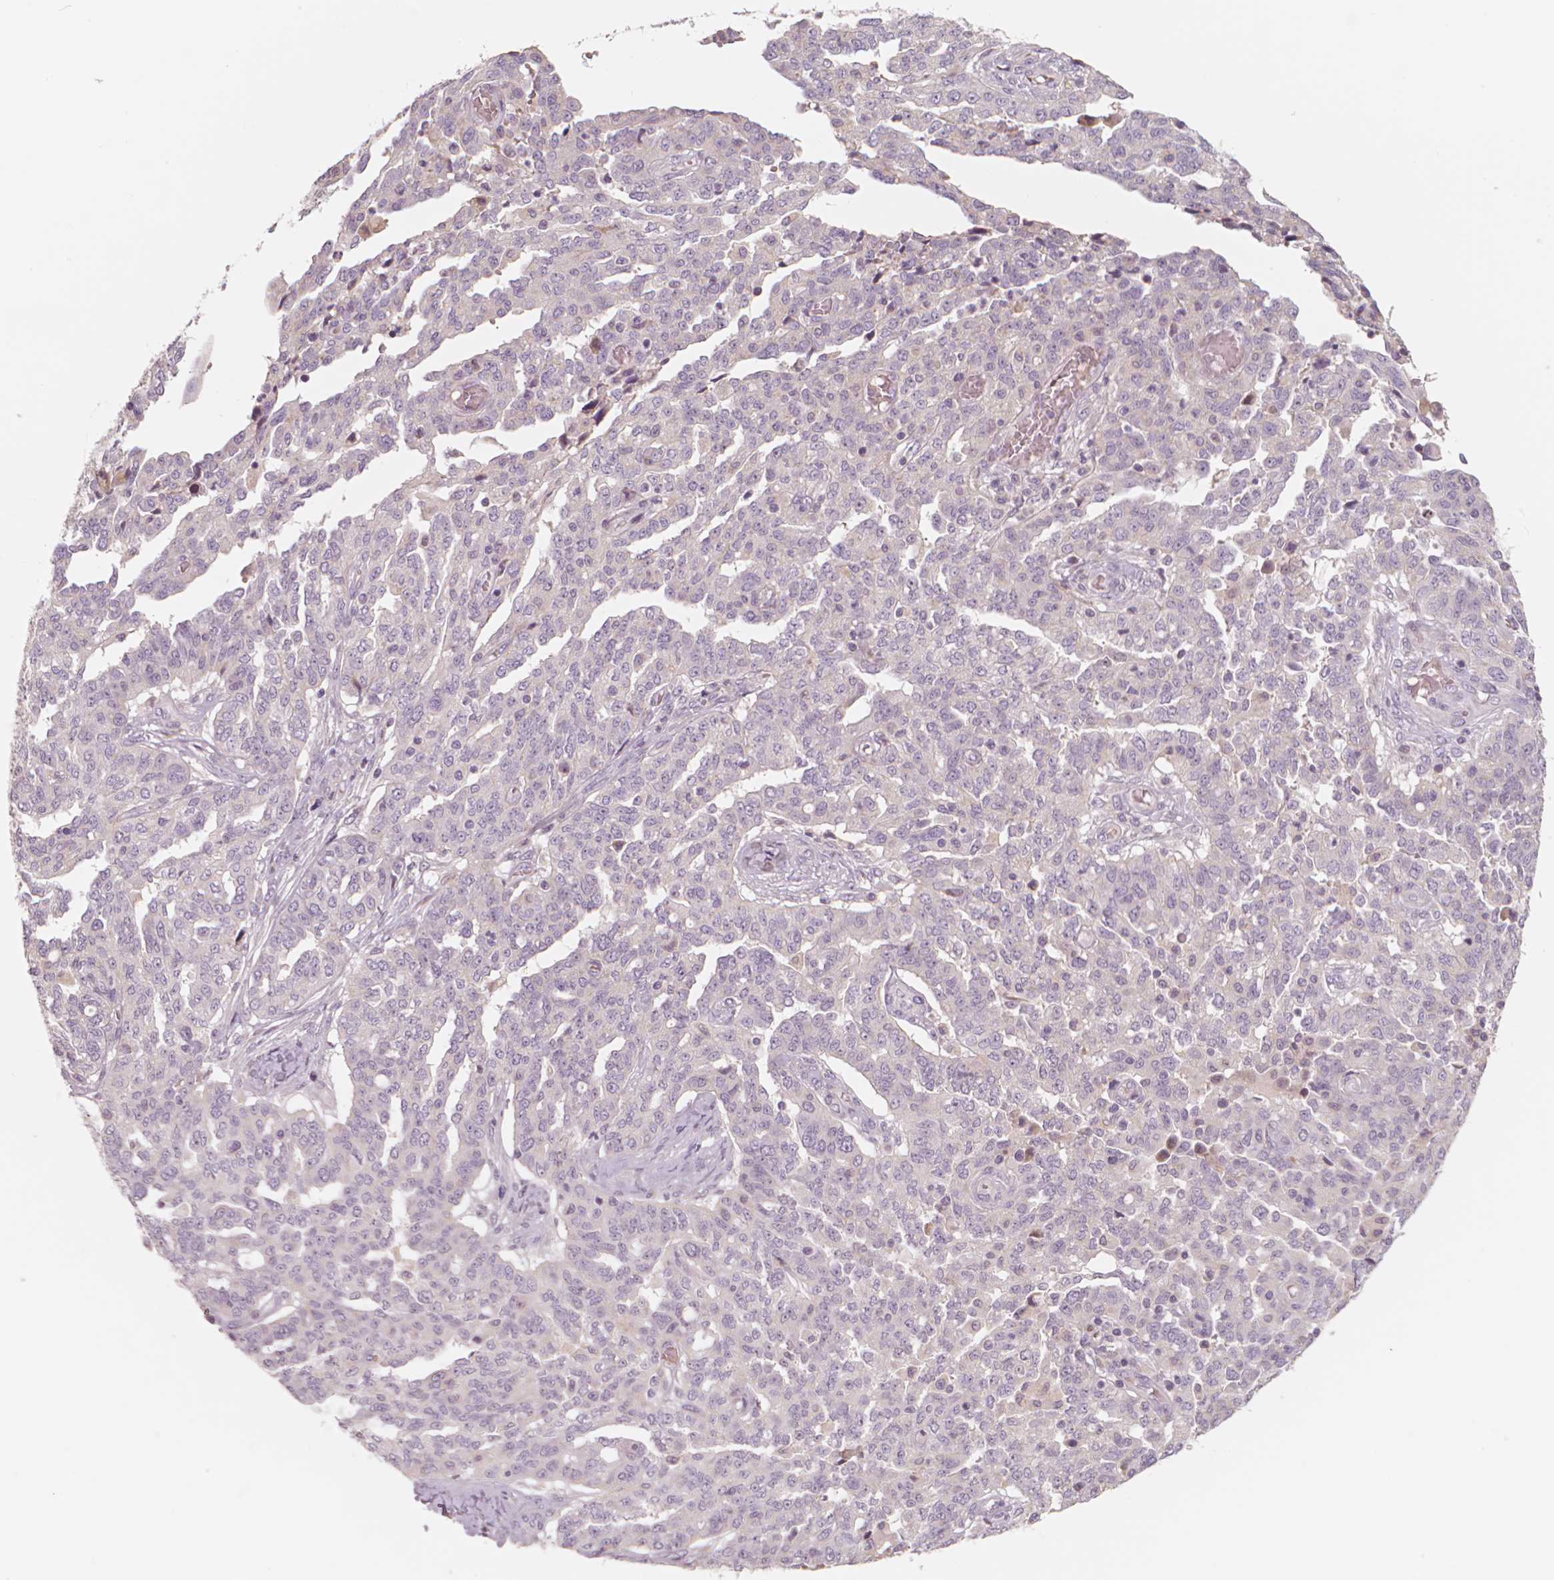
{"staining": {"intensity": "negative", "quantity": "none", "location": "none"}, "tissue": "ovarian cancer", "cell_type": "Tumor cells", "image_type": "cancer", "snomed": [{"axis": "morphology", "description": "Cystadenocarcinoma, serous, NOS"}, {"axis": "topography", "description": "Ovary"}], "caption": "Tumor cells are negative for brown protein staining in ovarian cancer.", "gene": "RNASE7", "patient": {"sex": "female", "age": 67}}